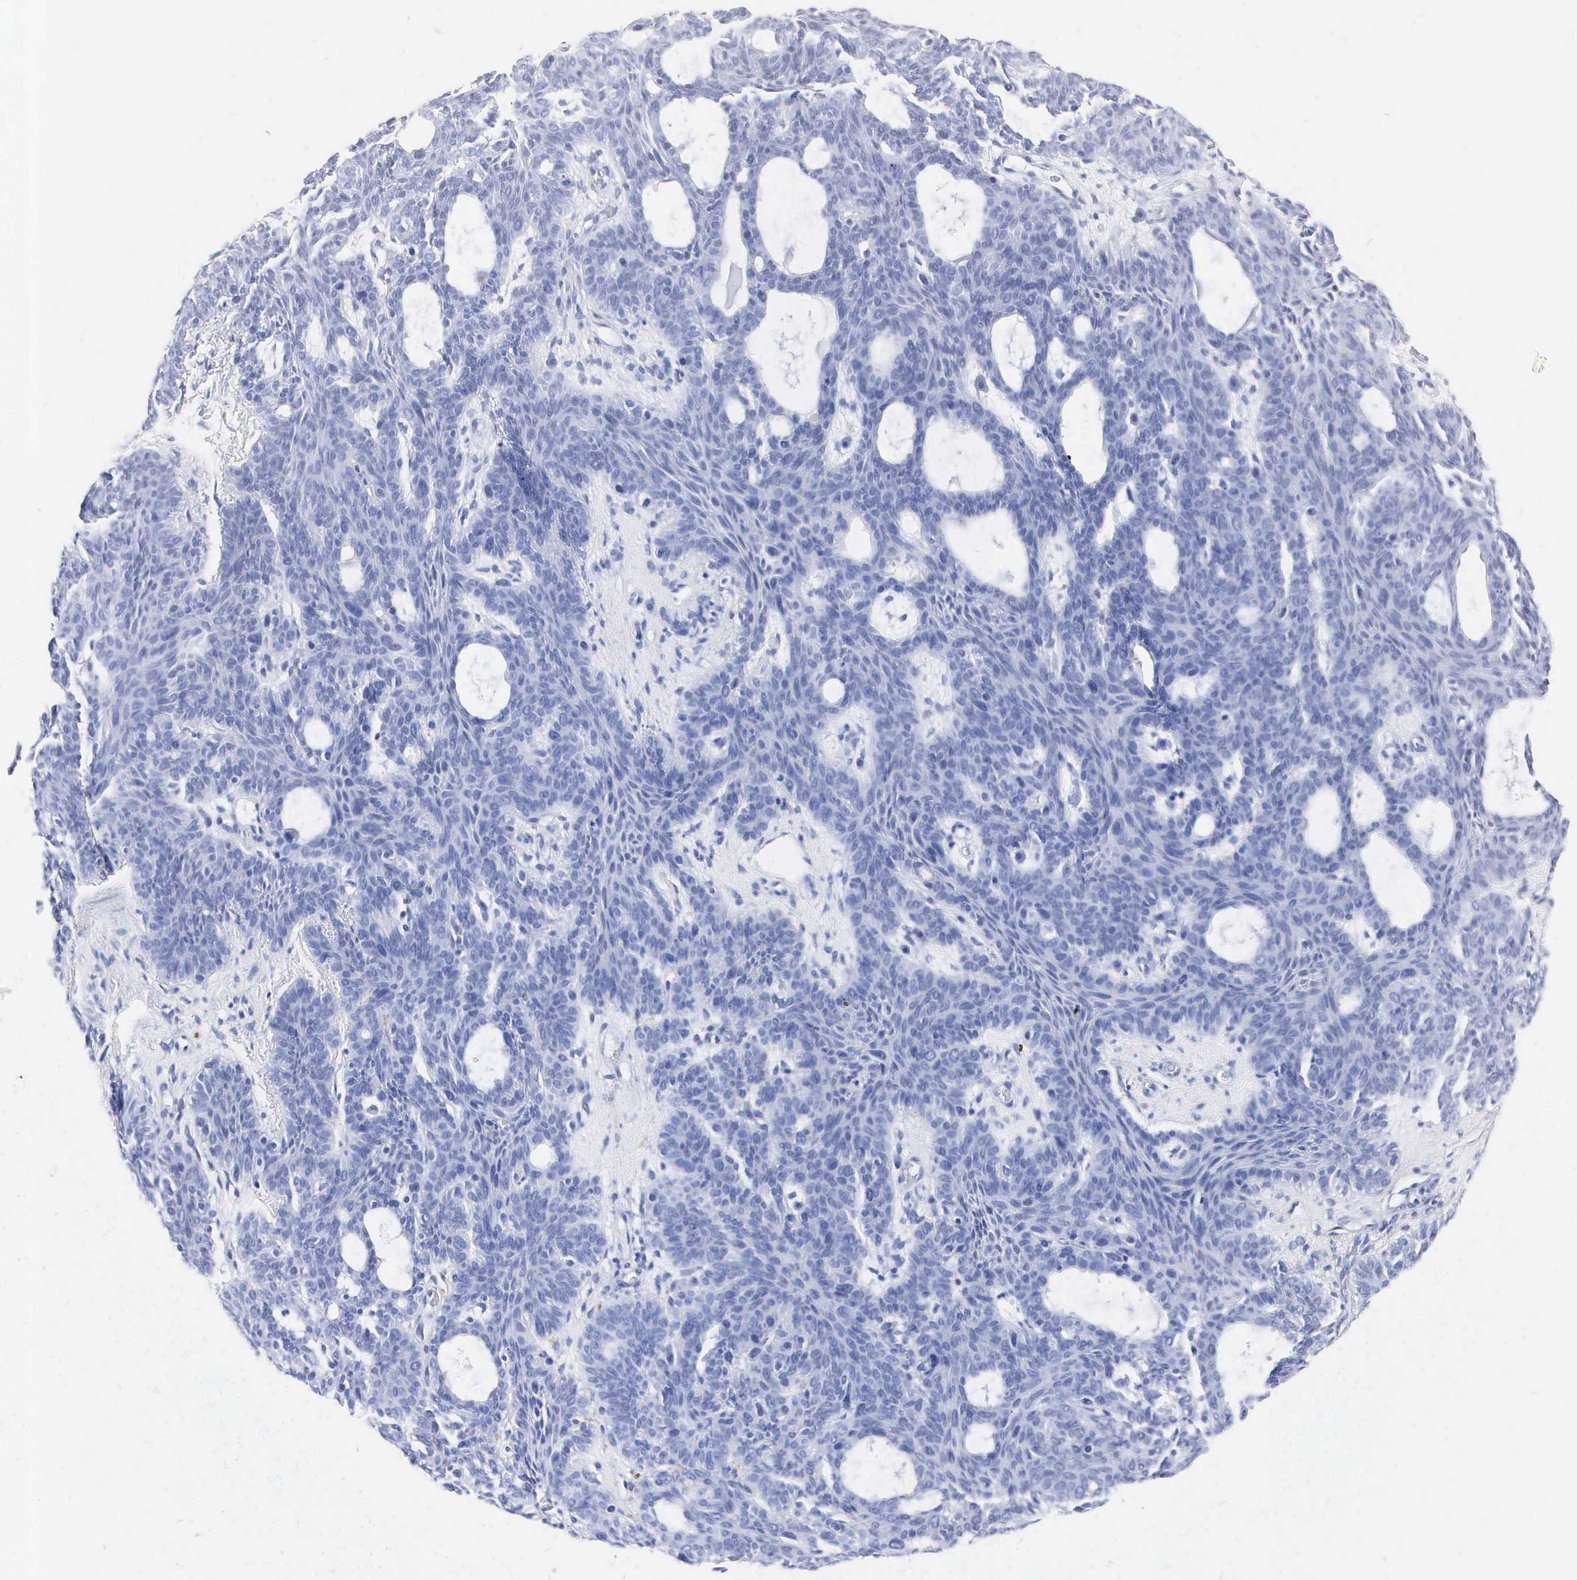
{"staining": {"intensity": "negative", "quantity": "none", "location": "none"}, "tissue": "skin cancer", "cell_type": "Tumor cells", "image_type": "cancer", "snomed": [{"axis": "morphology", "description": "Basal cell carcinoma"}, {"axis": "topography", "description": "Skin"}], "caption": "DAB (3,3'-diaminobenzidine) immunohistochemical staining of skin cancer shows no significant expression in tumor cells.", "gene": "ENO2", "patient": {"sex": "male", "age": 44}}